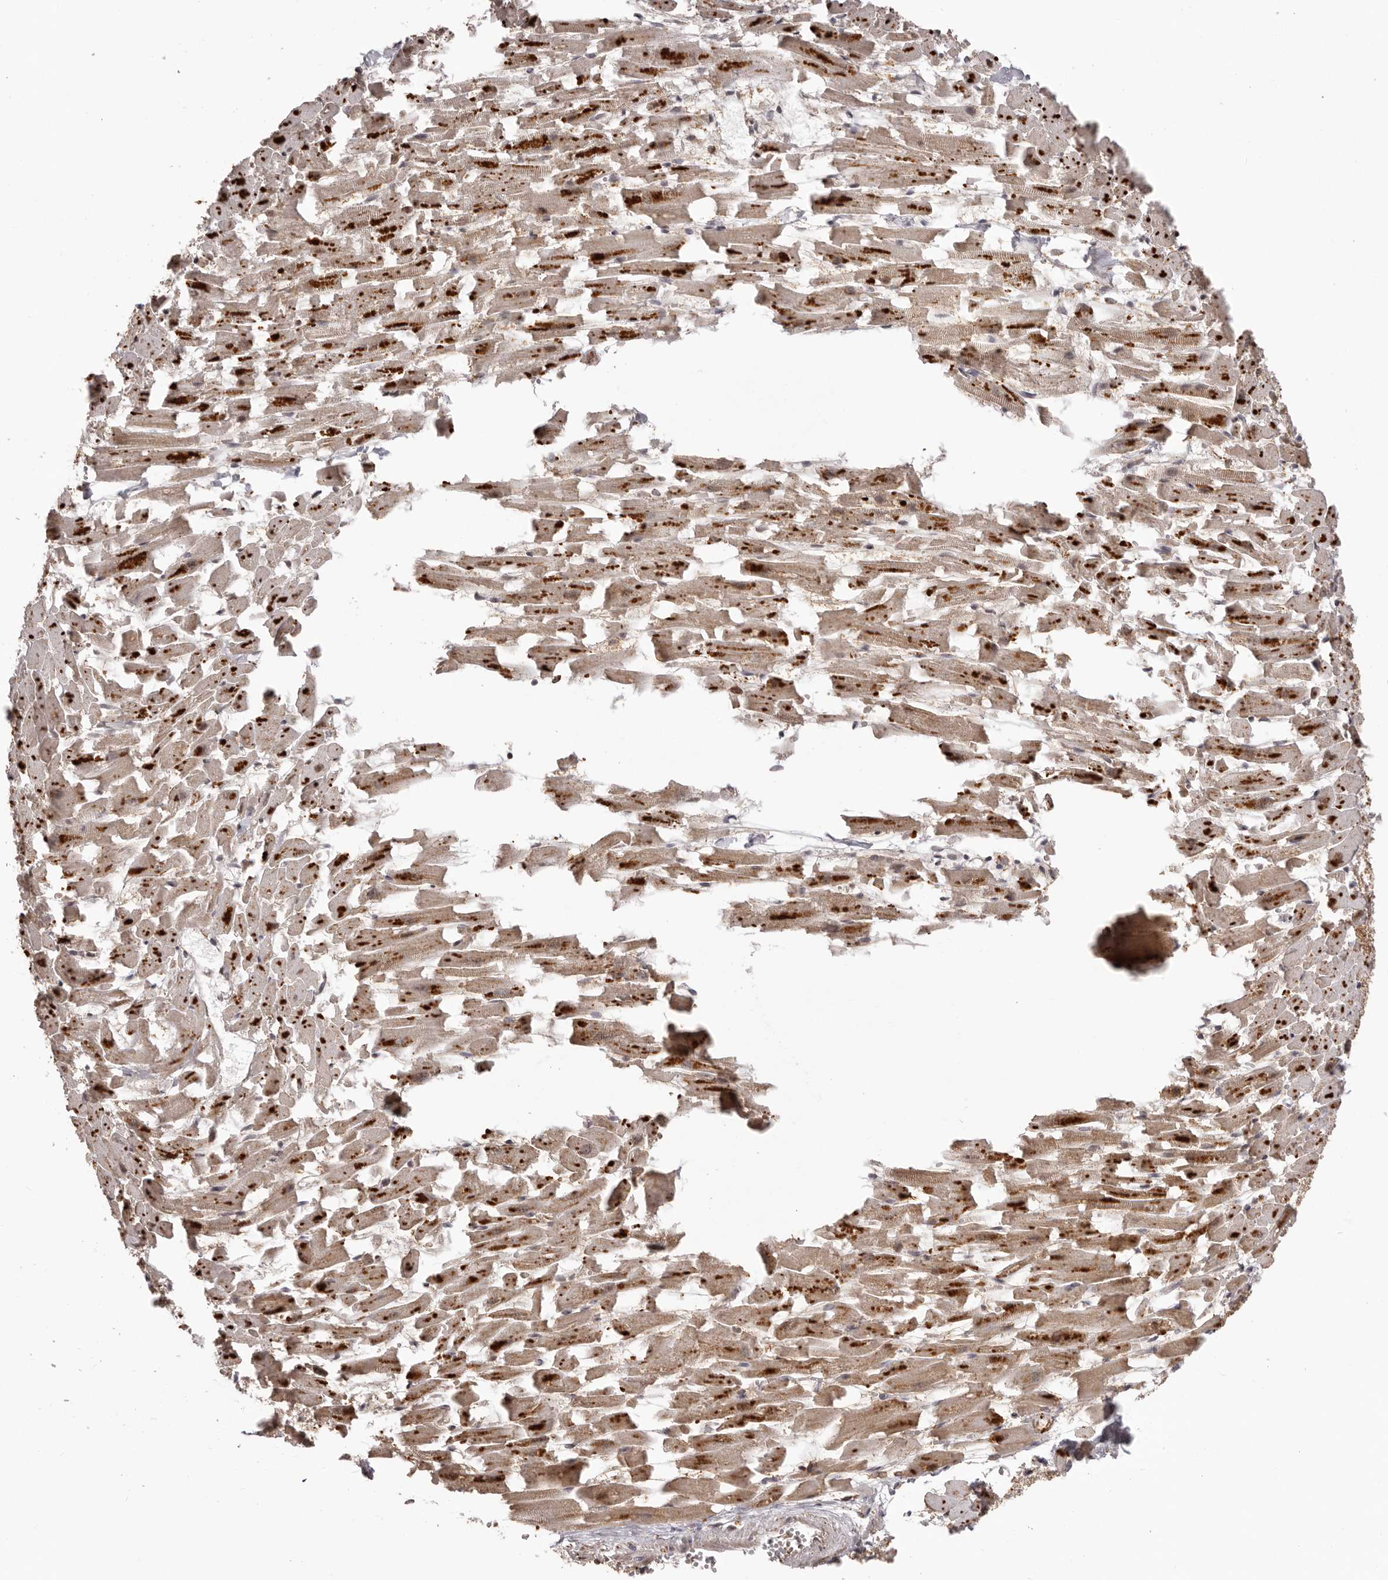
{"staining": {"intensity": "moderate", "quantity": ">75%", "location": "cytoplasmic/membranous"}, "tissue": "heart muscle", "cell_type": "Cardiomyocytes", "image_type": "normal", "snomed": [{"axis": "morphology", "description": "Normal tissue, NOS"}, {"axis": "topography", "description": "Heart"}], "caption": "DAB (3,3'-diaminobenzidine) immunohistochemical staining of unremarkable heart muscle reveals moderate cytoplasmic/membranous protein expression in about >75% of cardiomyocytes.", "gene": "CHRM2", "patient": {"sex": "female", "age": 64}}